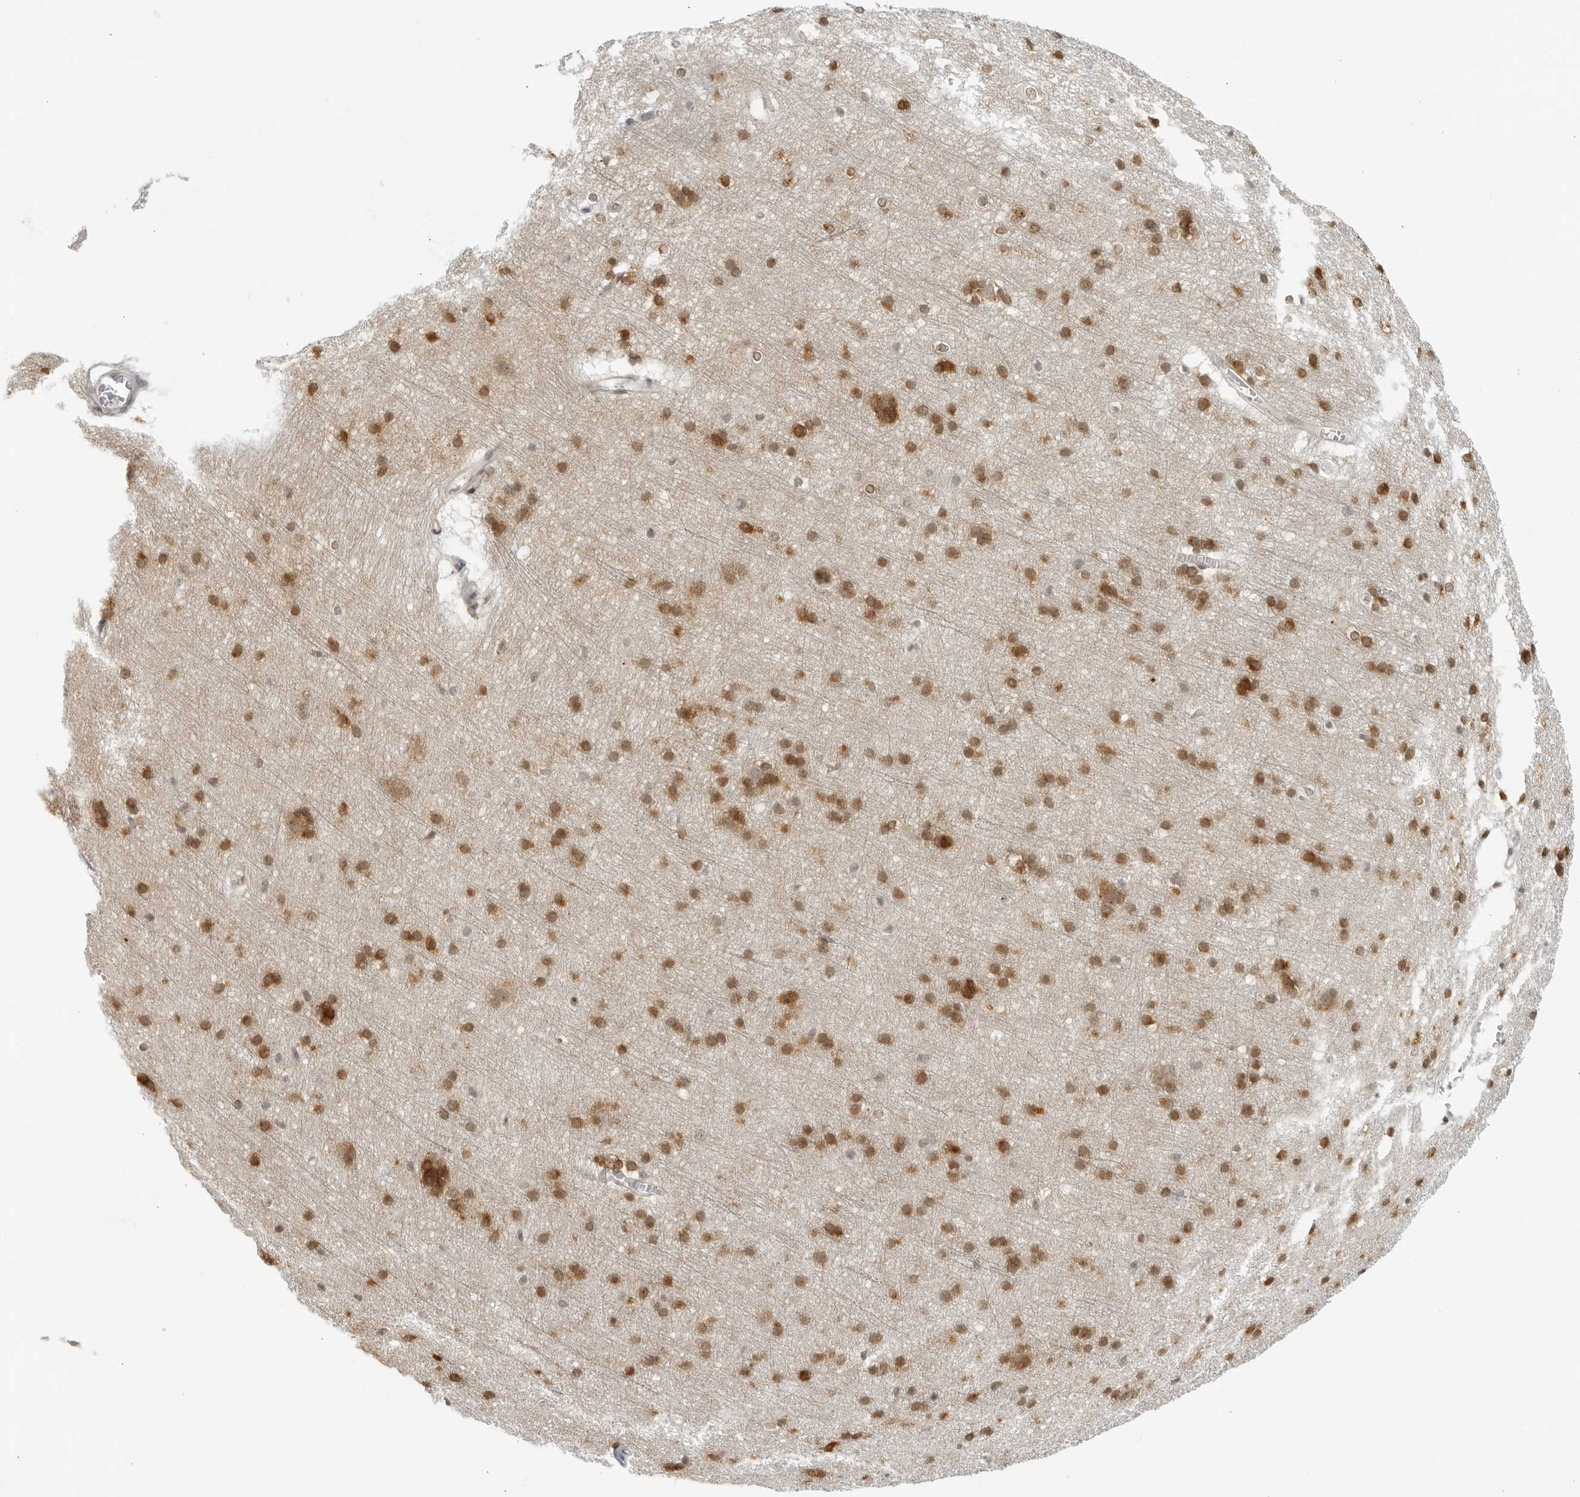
{"staining": {"intensity": "negative", "quantity": "none", "location": "none"}, "tissue": "cerebral cortex", "cell_type": "Endothelial cells", "image_type": "normal", "snomed": [{"axis": "morphology", "description": "Normal tissue, NOS"}, {"axis": "topography", "description": "Cerebral cortex"}], "caption": "Benign cerebral cortex was stained to show a protein in brown. There is no significant staining in endothelial cells. The staining is performed using DAB (3,3'-diaminobenzidine) brown chromogen with nuclei counter-stained in using hematoxylin.", "gene": "CC2D1B", "patient": {"sex": "male", "age": 54}}